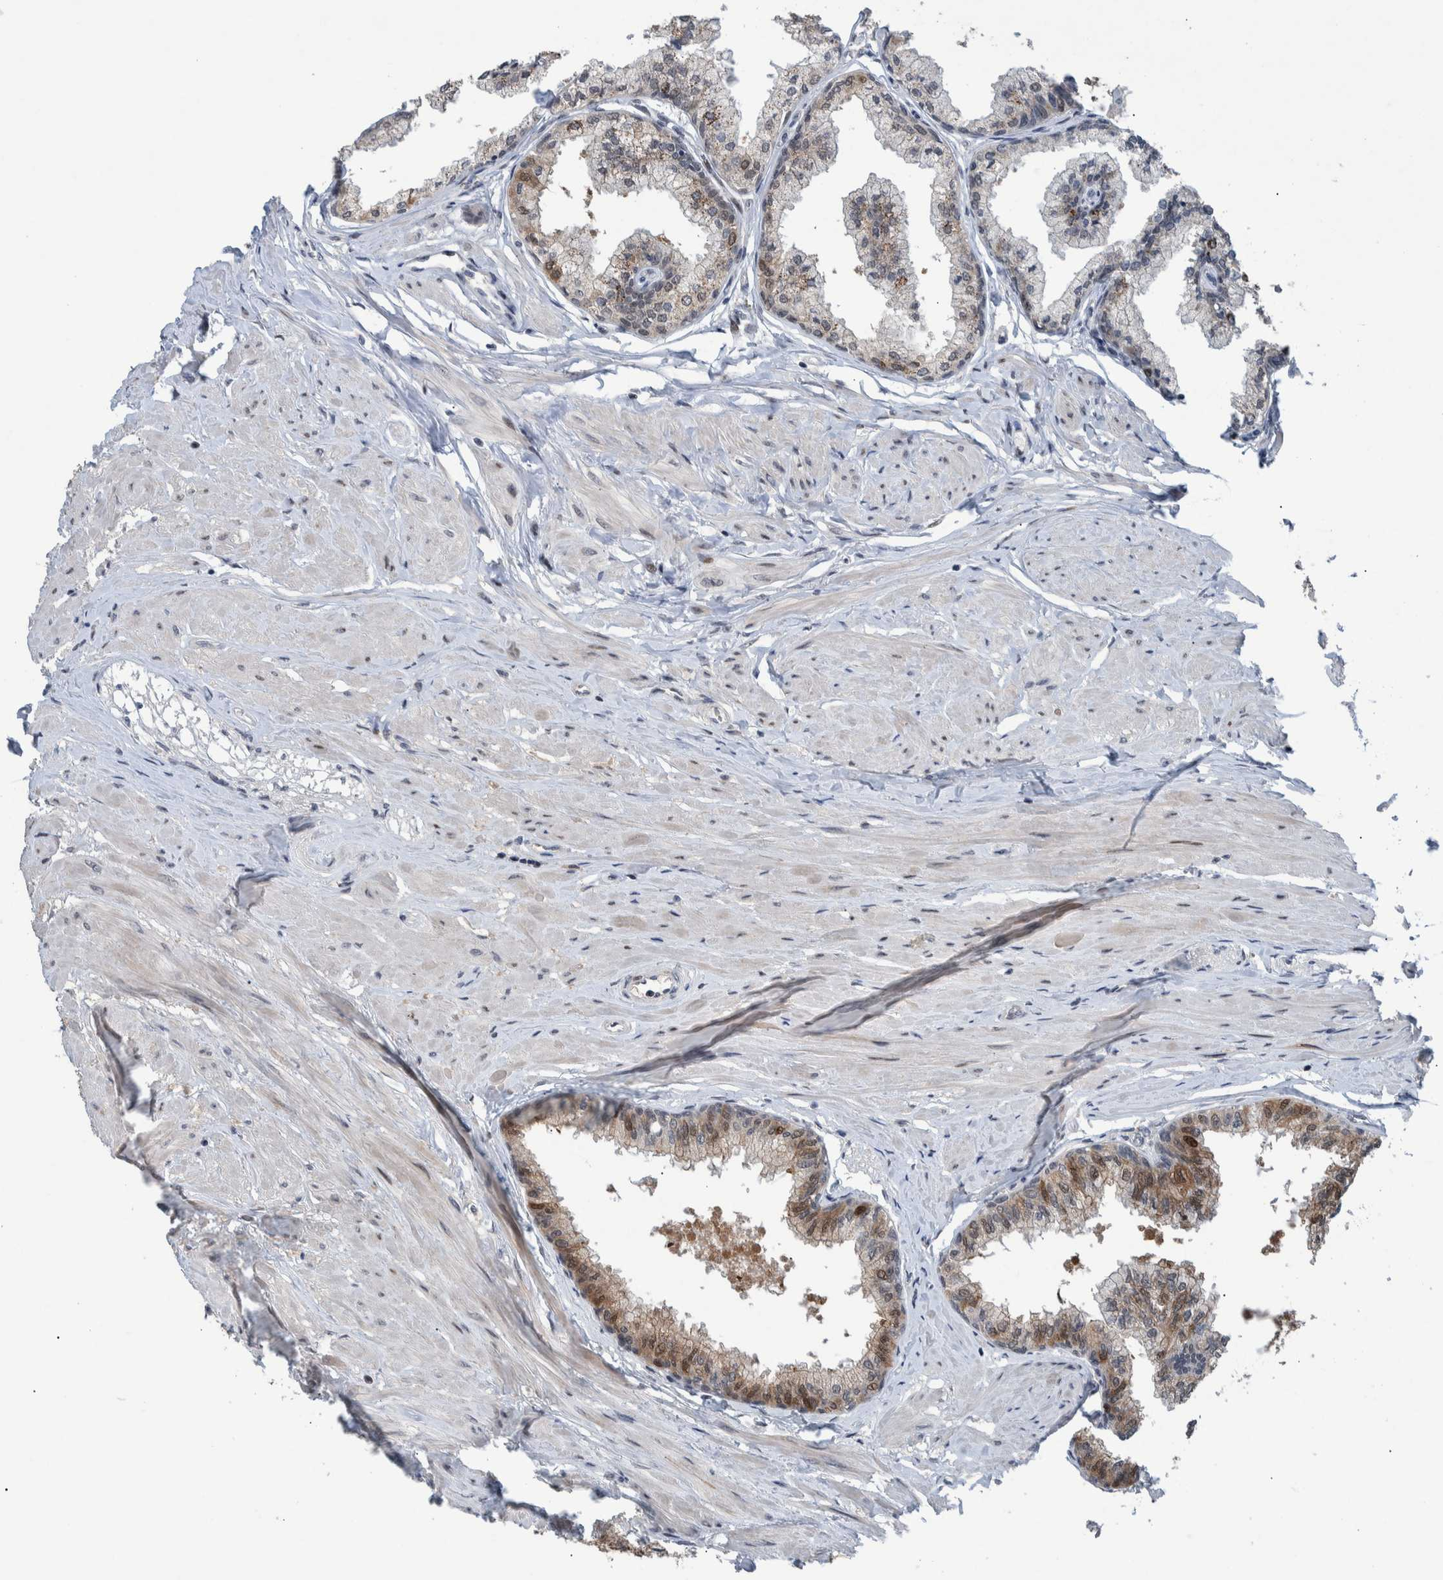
{"staining": {"intensity": "moderate", "quantity": "25%-75%", "location": "cytoplasmic/membranous,nuclear"}, "tissue": "seminal vesicle", "cell_type": "Glandular cells", "image_type": "normal", "snomed": [{"axis": "morphology", "description": "Normal tissue, NOS"}, {"axis": "topography", "description": "Prostate"}, {"axis": "topography", "description": "Seminal veicle"}], "caption": "The histopathology image reveals a brown stain indicating the presence of a protein in the cytoplasmic/membranous,nuclear of glandular cells in seminal vesicle. (DAB = brown stain, brightfield microscopy at high magnification).", "gene": "ESRP1", "patient": {"sex": "male", "age": 60}}